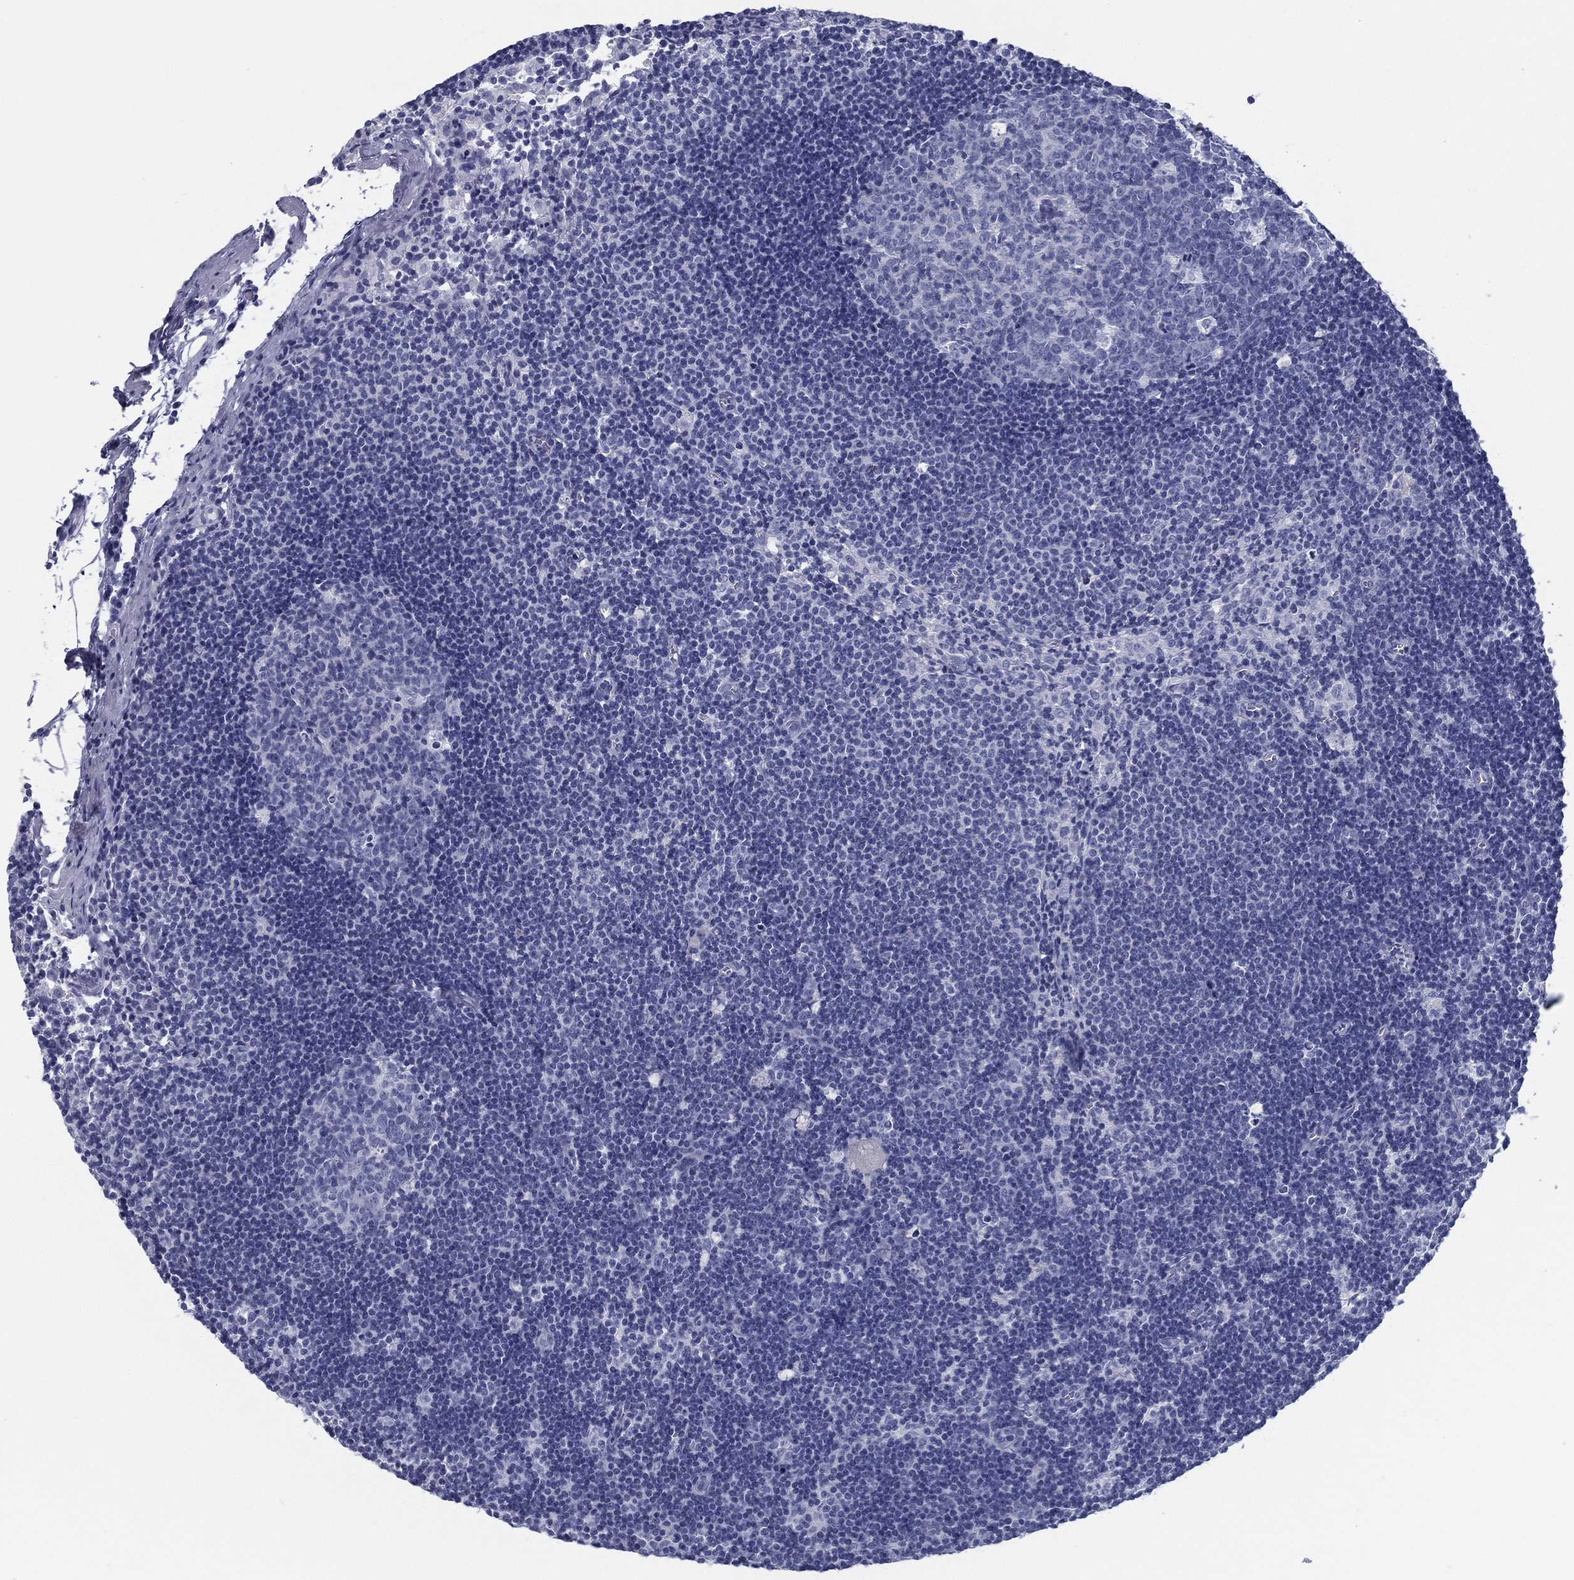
{"staining": {"intensity": "negative", "quantity": "none", "location": "none"}, "tissue": "lymph node", "cell_type": "Germinal center cells", "image_type": "normal", "snomed": [{"axis": "morphology", "description": "Normal tissue, NOS"}, {"axis": "topography", "description": "Lymph node"}], "caption": "Lymph node stained for a protein using immunohistochemistry demonstrates no staining germinal center cells.", "gene": "TMEM252", "patient": {"sex": "female", "age": 34}}